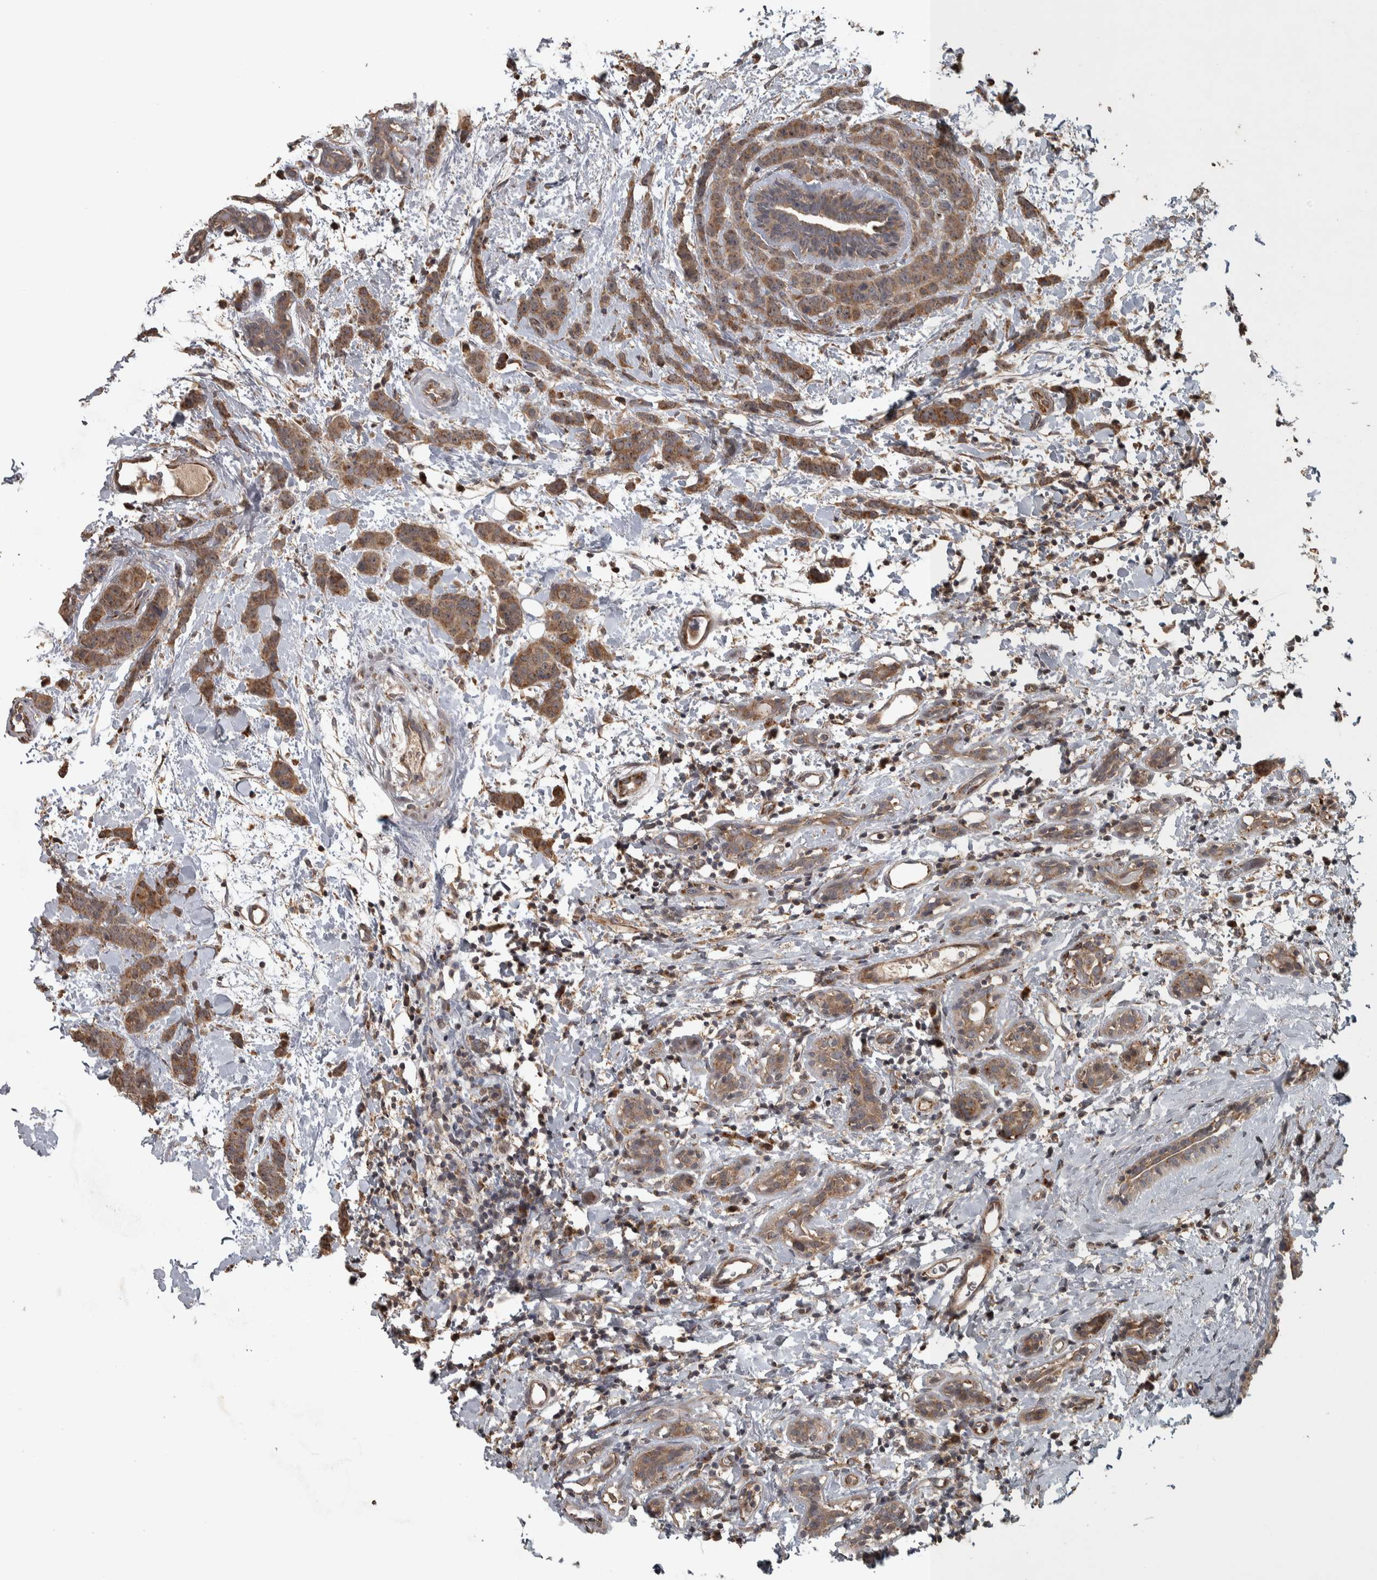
{"staining": {"intensity": "moderate", "quantity": ">75%", "location": "cytoplasmic/membranous"}, "tissue": "breast cancer", "cell_type": "Tumor cells", "image_type": "cancer", "snomed": [{"axis": "morphology", "description": "Normal tissue, NOS"}, {"axis": "morphology", "description": "Duct carcinoma"}, {"axis": "topography", "description": "Breast"}], "caption": "The histopathology image demonstrates a brown stain indicating the presence of a protein in the cytoplasmic/membranous of tumor cells in breast cancer (invasive ductal carcinoma). (IHC, brightfield microscopy, high magnification).", "gene": "ERAL1", "patient": {"sex": "female", "age": 40}}